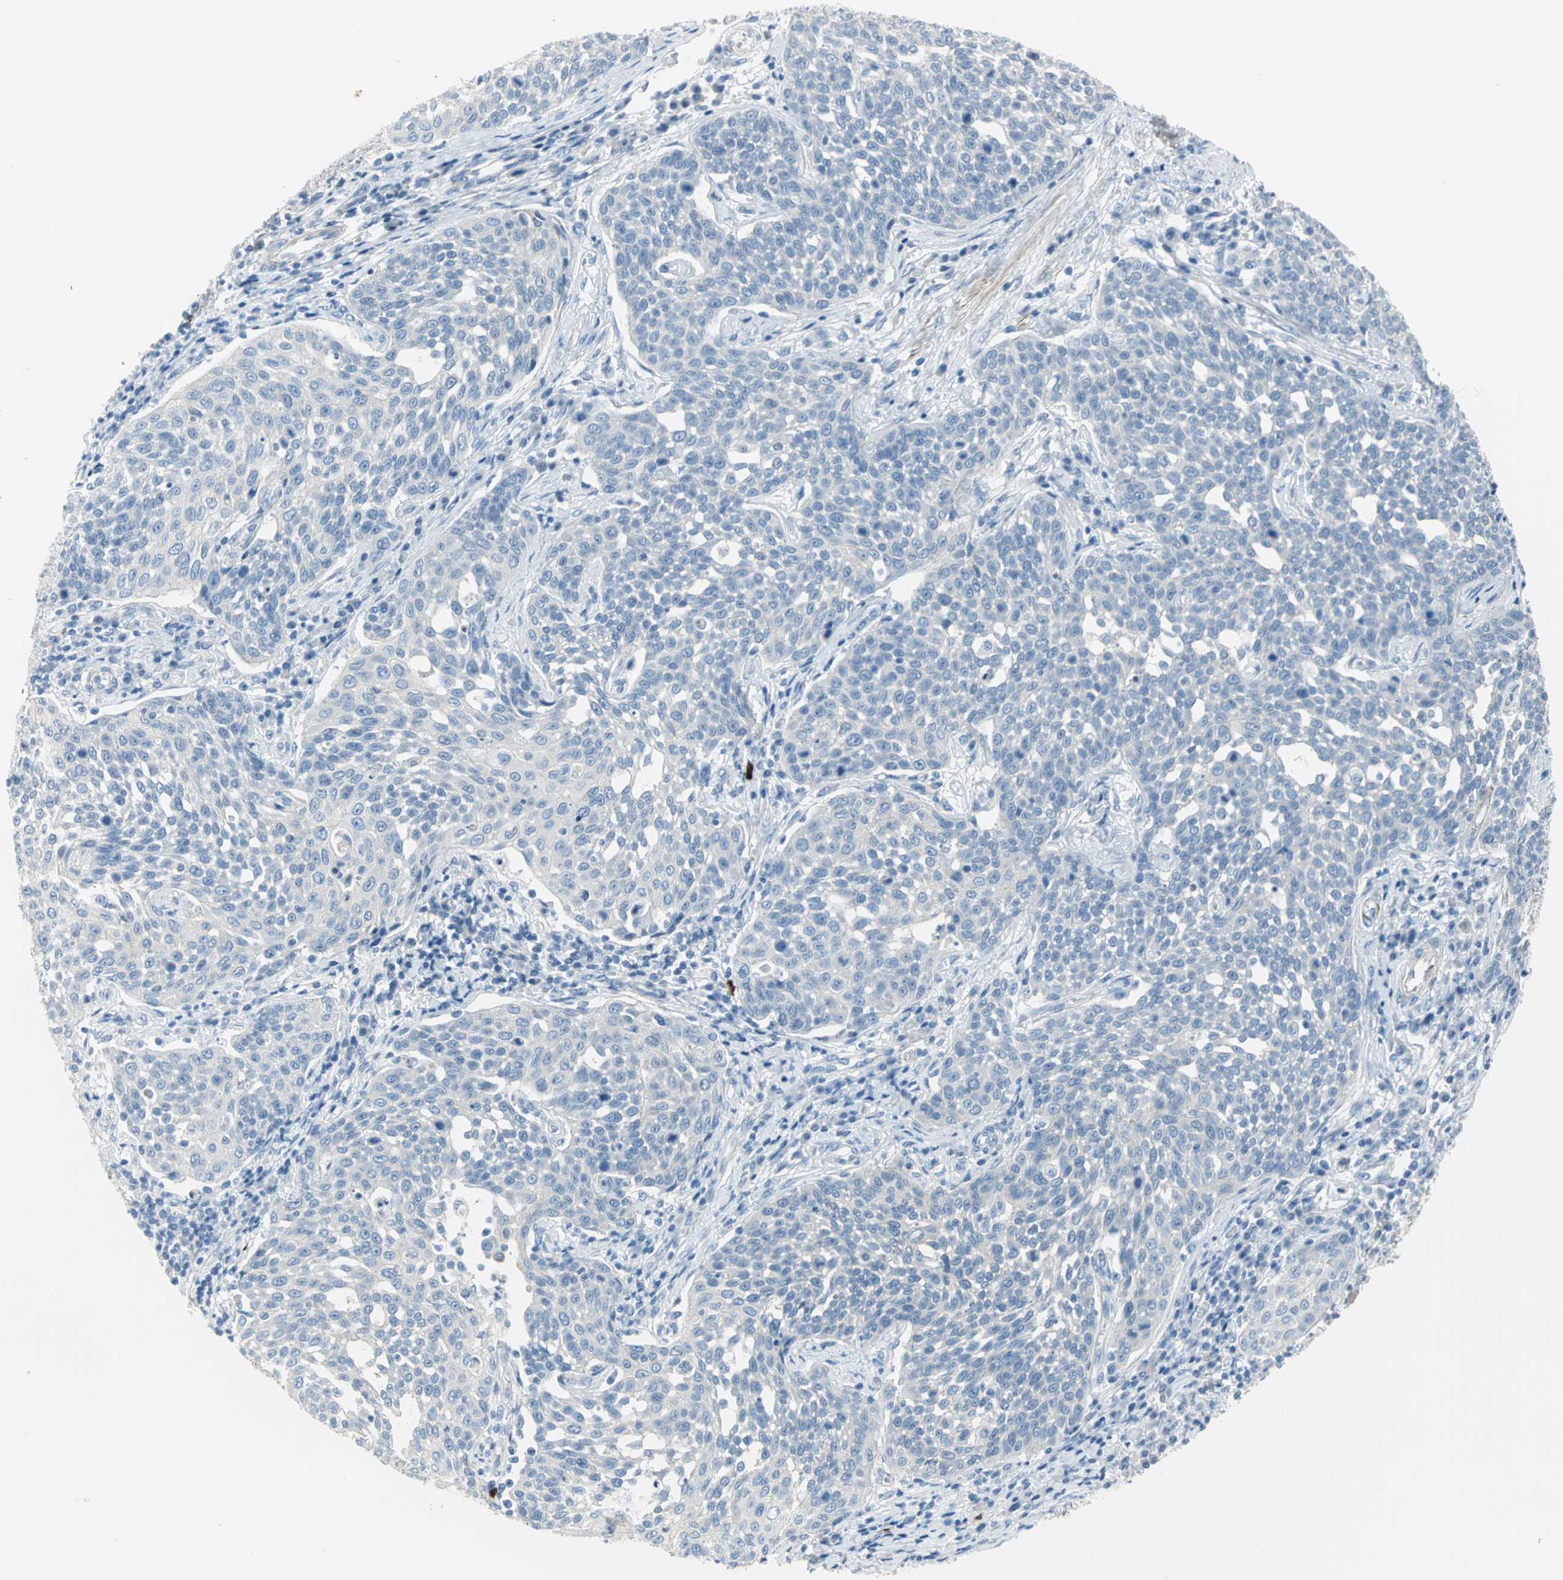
{"staining": {"intensity": "negative", "quantity": "none", "location": "none"}, "tissue": "cervical cancer", "cell_type": "Tumor cells", "image_type": "cancer", "snomed": [{"axis": "morphology", "description": "Squamous cell carcinoma, NOS"}, {"axis": "topography", "description": "Cervix"}], "caption": "High magnification brightfield microscopy of cervical squamous cell carcinoma stained with DAB (3,3'-diaminobenzidine) (brown) and counterstained with hematoxylin (blue): tumor cells show no significant expression.", "gene": "ALOX15", "patient": {"sex": "female", "age": 34}}